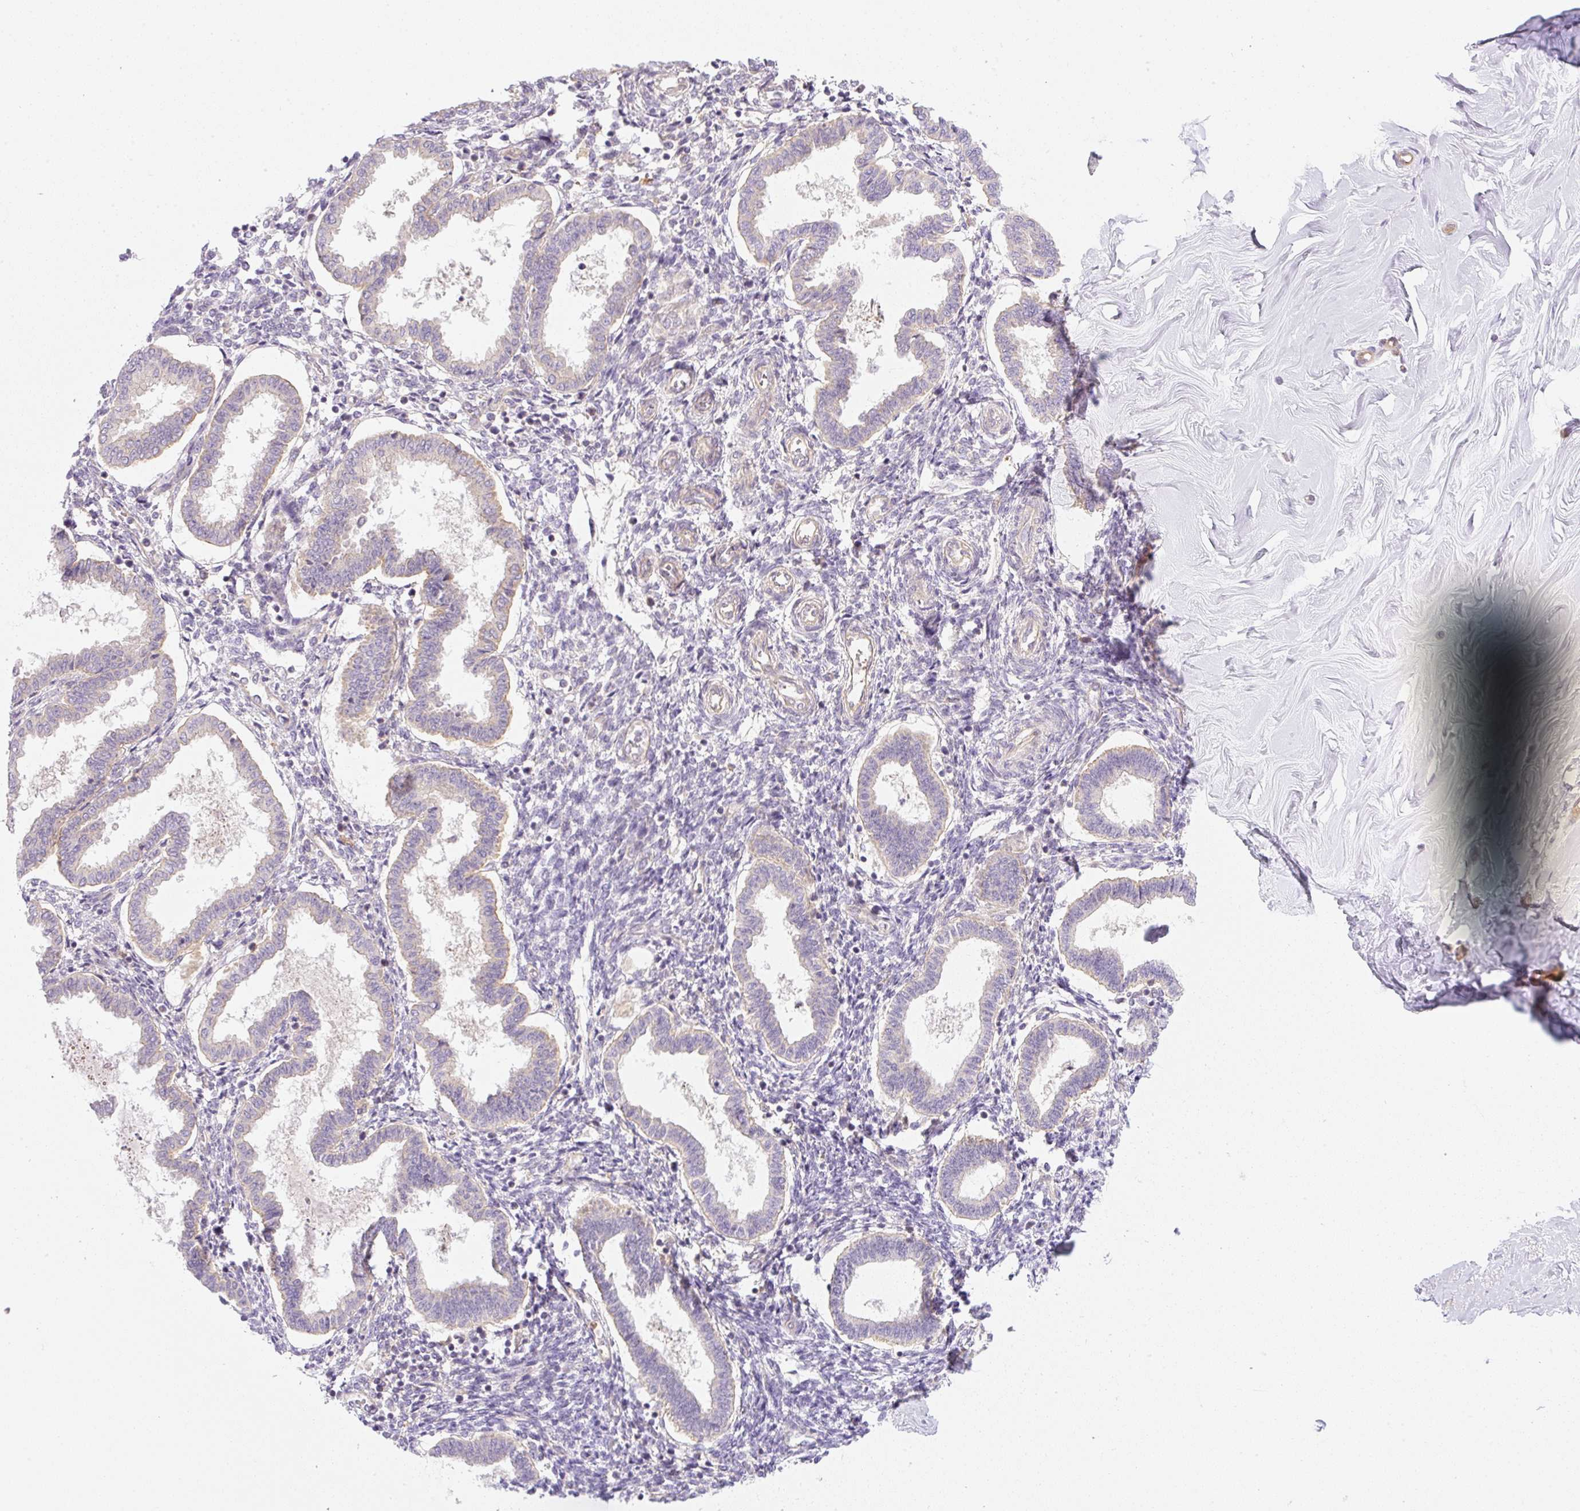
{"staining": {"intensity": "negative", "quantity": "none", "location": "none"}, "tissue": "endometrium", "cell_type": "Cells in endometrial stroma", "image_type": "normal", "snomed": [{"axis": "morphology", "description": "Normal tissue, NOS"}, {"axis": "topography", "description": "Endometrium"}], "caption": "A high-resolution micrograph shows immunohistochemistry staining of normal endometrium, which demonstrates no significant positivity in cells in endometrial stroma.", "gene": "OMA1", "patient": {"sex": "female", "age": 24}}